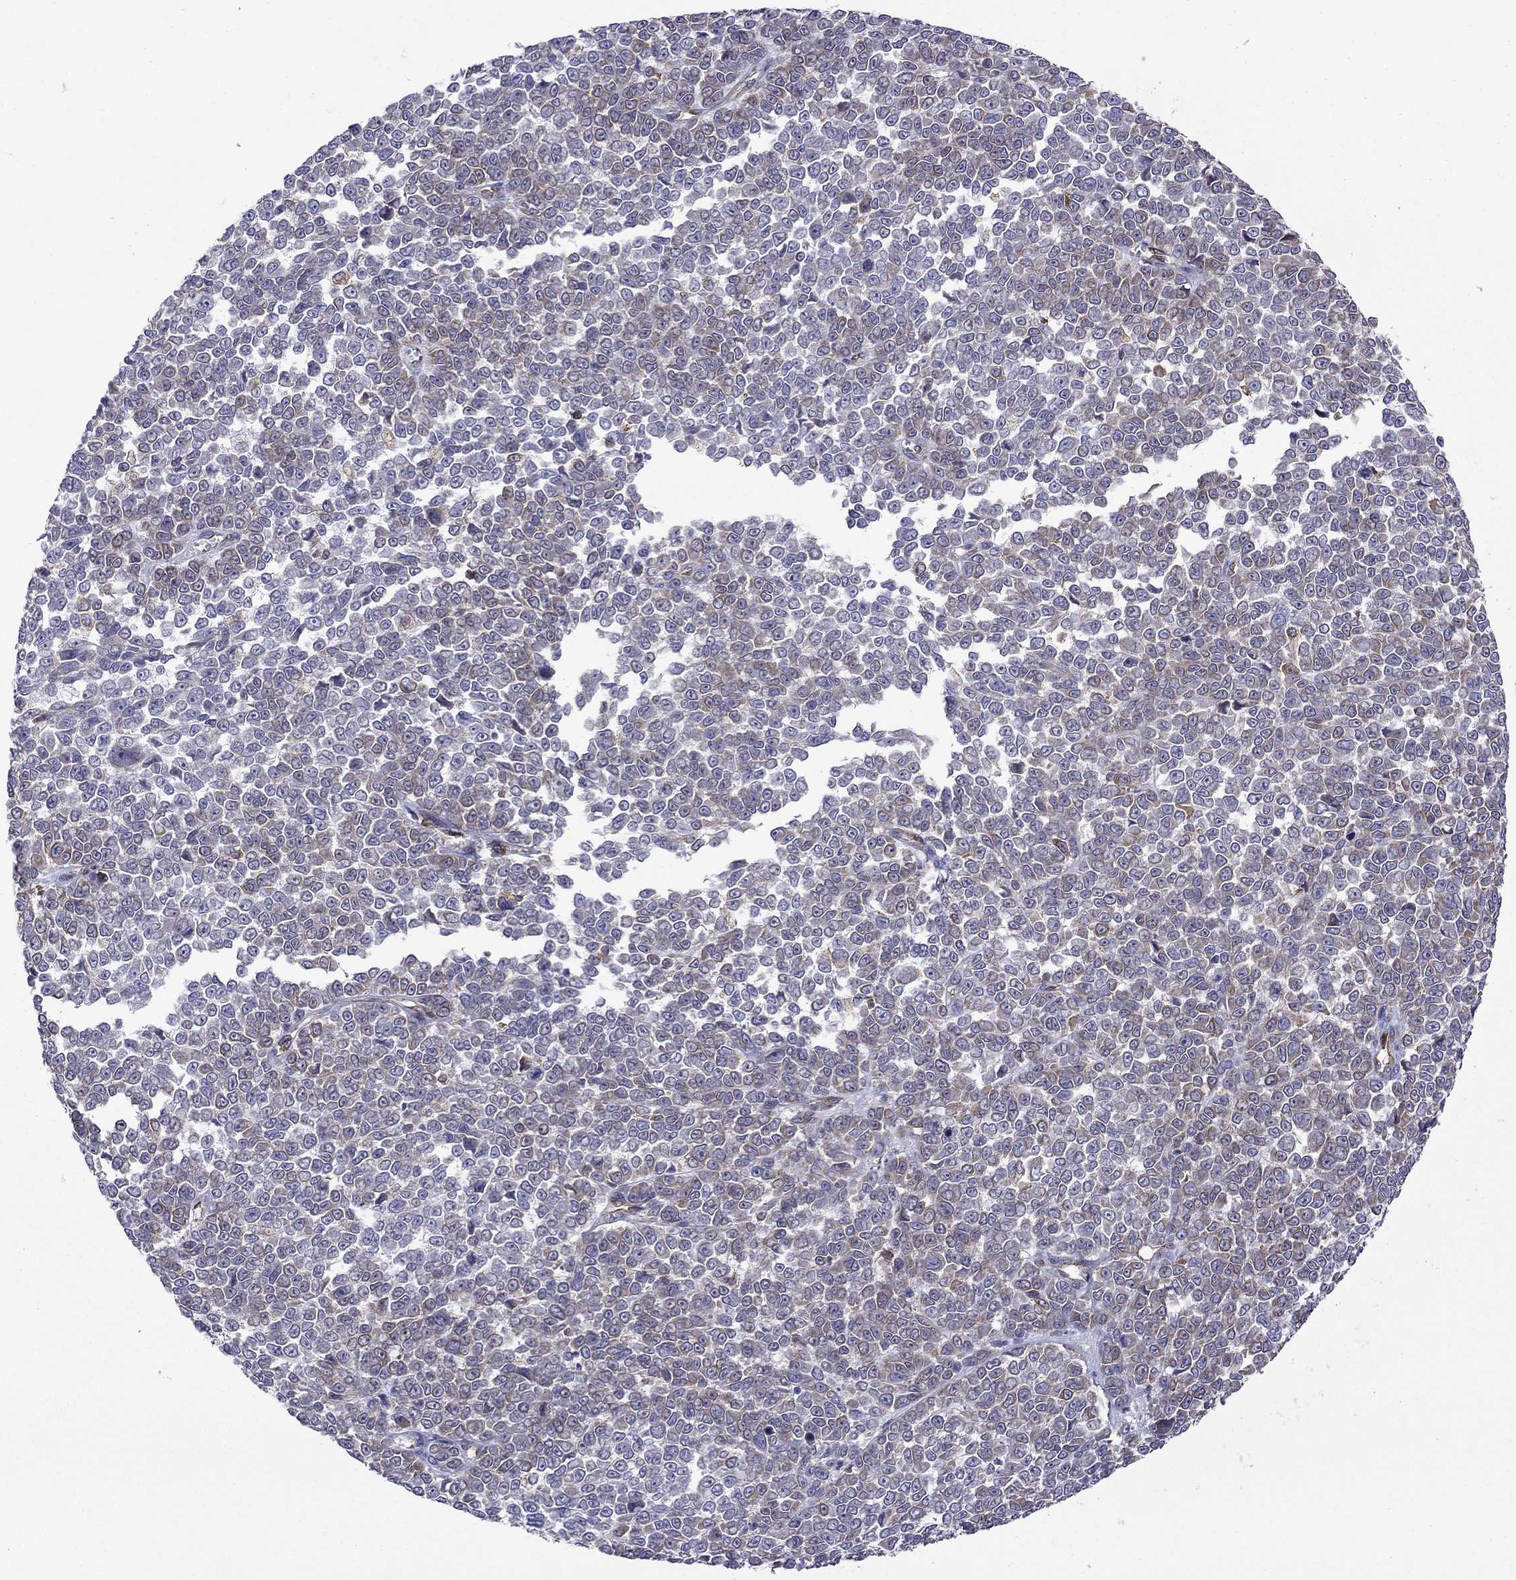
{"staining": {"intensity": "moderate", "quantity": "<25%", "location": "cytoplasmic/membranous"}, "tissue": "melanoma", "cell_type": "Tumor cells", "image_type": "cancer", "snomed": [{"axis": "morphology", "description": "Malignant melanoma, NOS"}, {"axis": "topography", "description": "Skin"}], "caption": "Moderate cytoplasmic/membranous expression is present in approximately <25% of tumor cells in melanoma. Using DAB (3,3'-diaminobenzidine) (brown) and hematoxylin (blue) stains, captured at high magnification using brightfield microscopy.", "gene": "GNAL", "patient": {"sex": "female", "age": 95}}